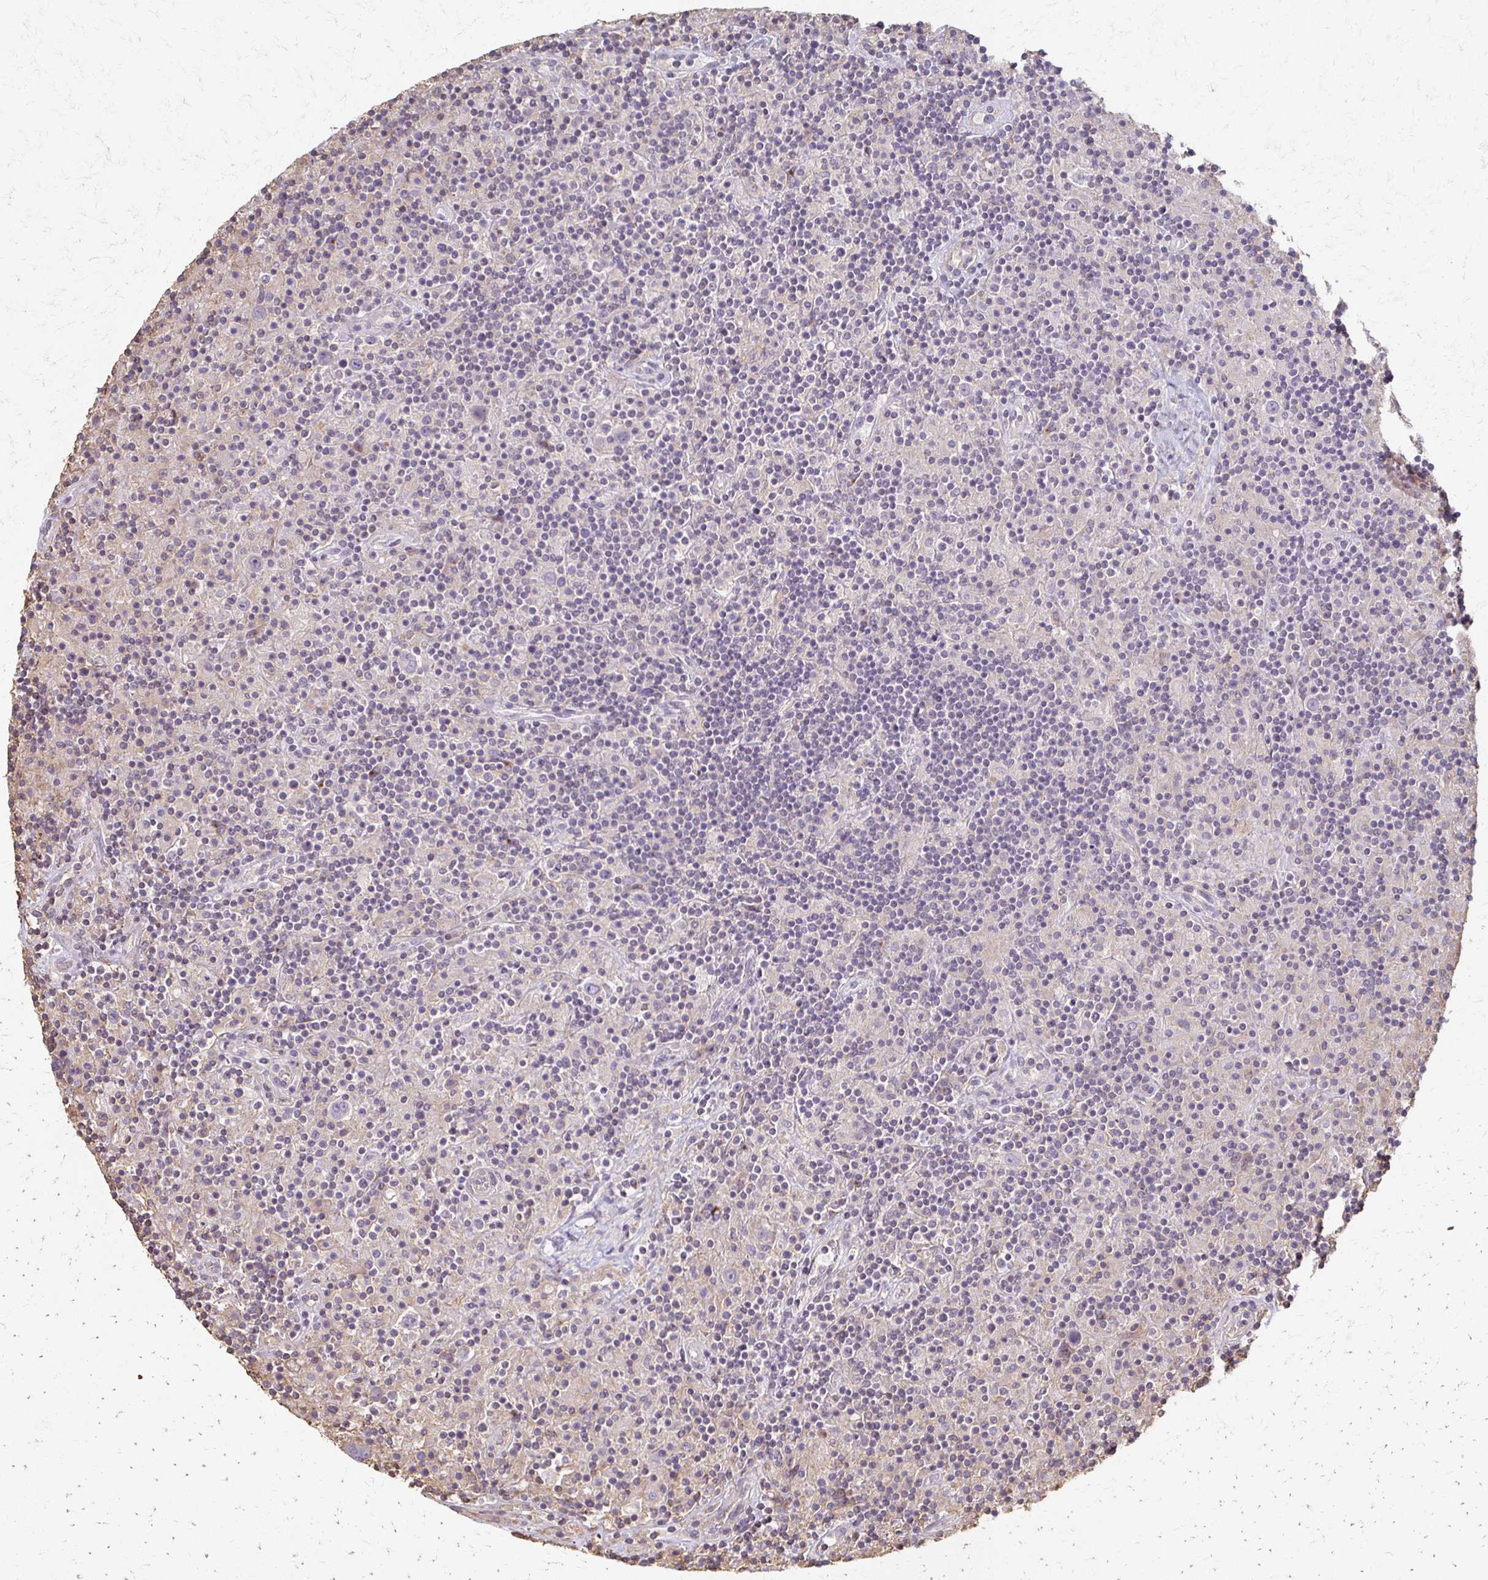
{"staining": {"intensity": "negative", "quantity": "none", "location": "none"}, "tissue": "lymphoma", "cell_type": "Tumor cells", "image_type": "cancer", "snomed": [{"axis": "morphology", "description": "Hodgkin's disease, NOS"}, {"axis": "topography", "description": "Lymph node"}], "caption": "Immunohistochemistry of Hodgkin's disease demonstrates no staining in tumor cells.", "gene": "C1QTNF7", "patient": {"sex": "male", "age": 70}}